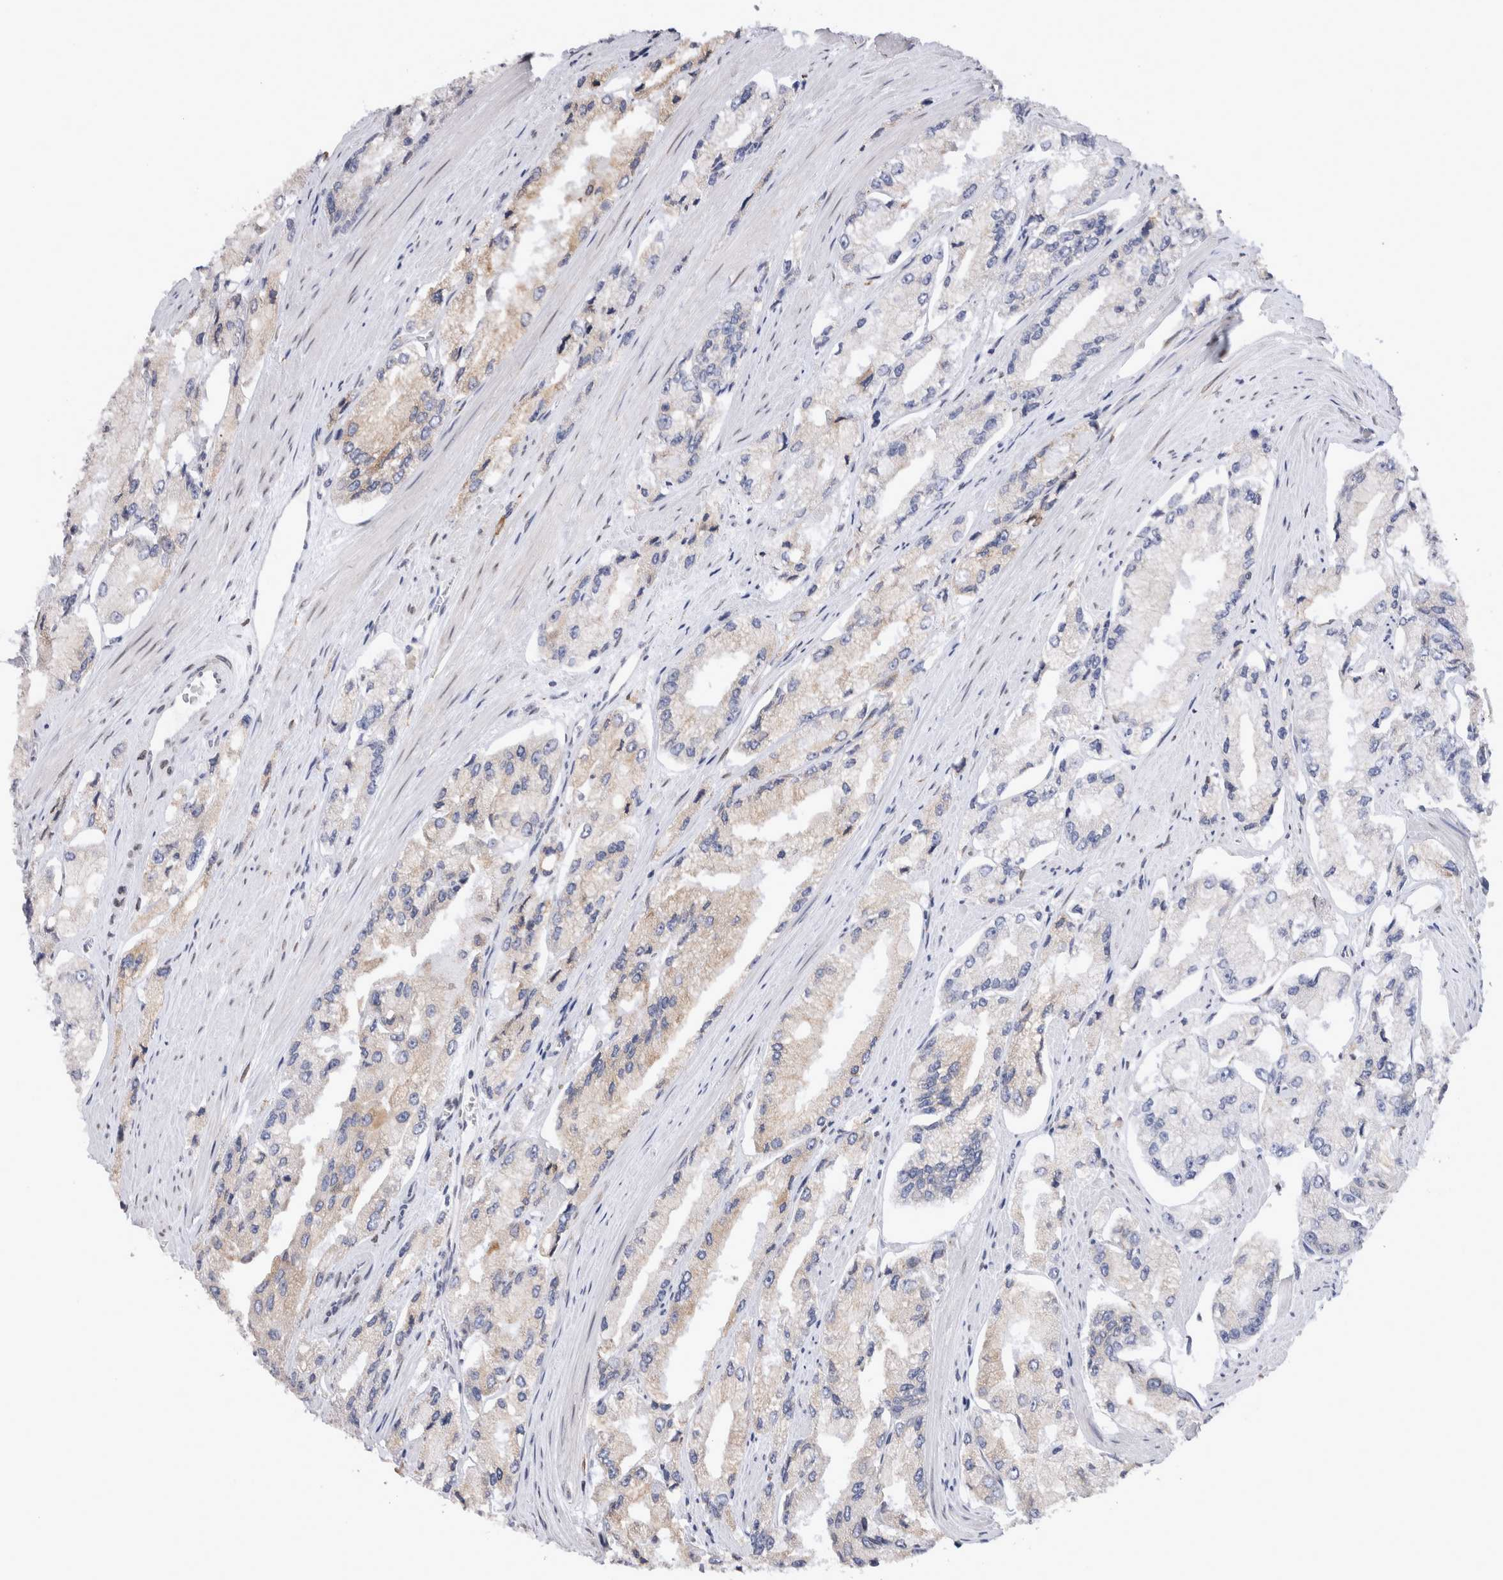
{"staining": {"intensity": "negative", "quantity": "none", "location": "none"}, "tissue": "prostate cancer", "cell_type": "Tumor cells", "image_type": "cancer", "snomed": [{"axis": "morphology", "description": "Adenocarcinoma, High grade"}, {"axis": "topography", "description": "Prostate"}], "caption": "Tumor cells are negative for protein expression in human prostate adenocarcinoma (high-grade). (Stains: DAB immunohistochemistry with hematoxylin counter stain, Microscopy: brightfield microscopy at high magnification).", "gene": "VCPIP1", "patient": {"sex": "male", "age": 58}}